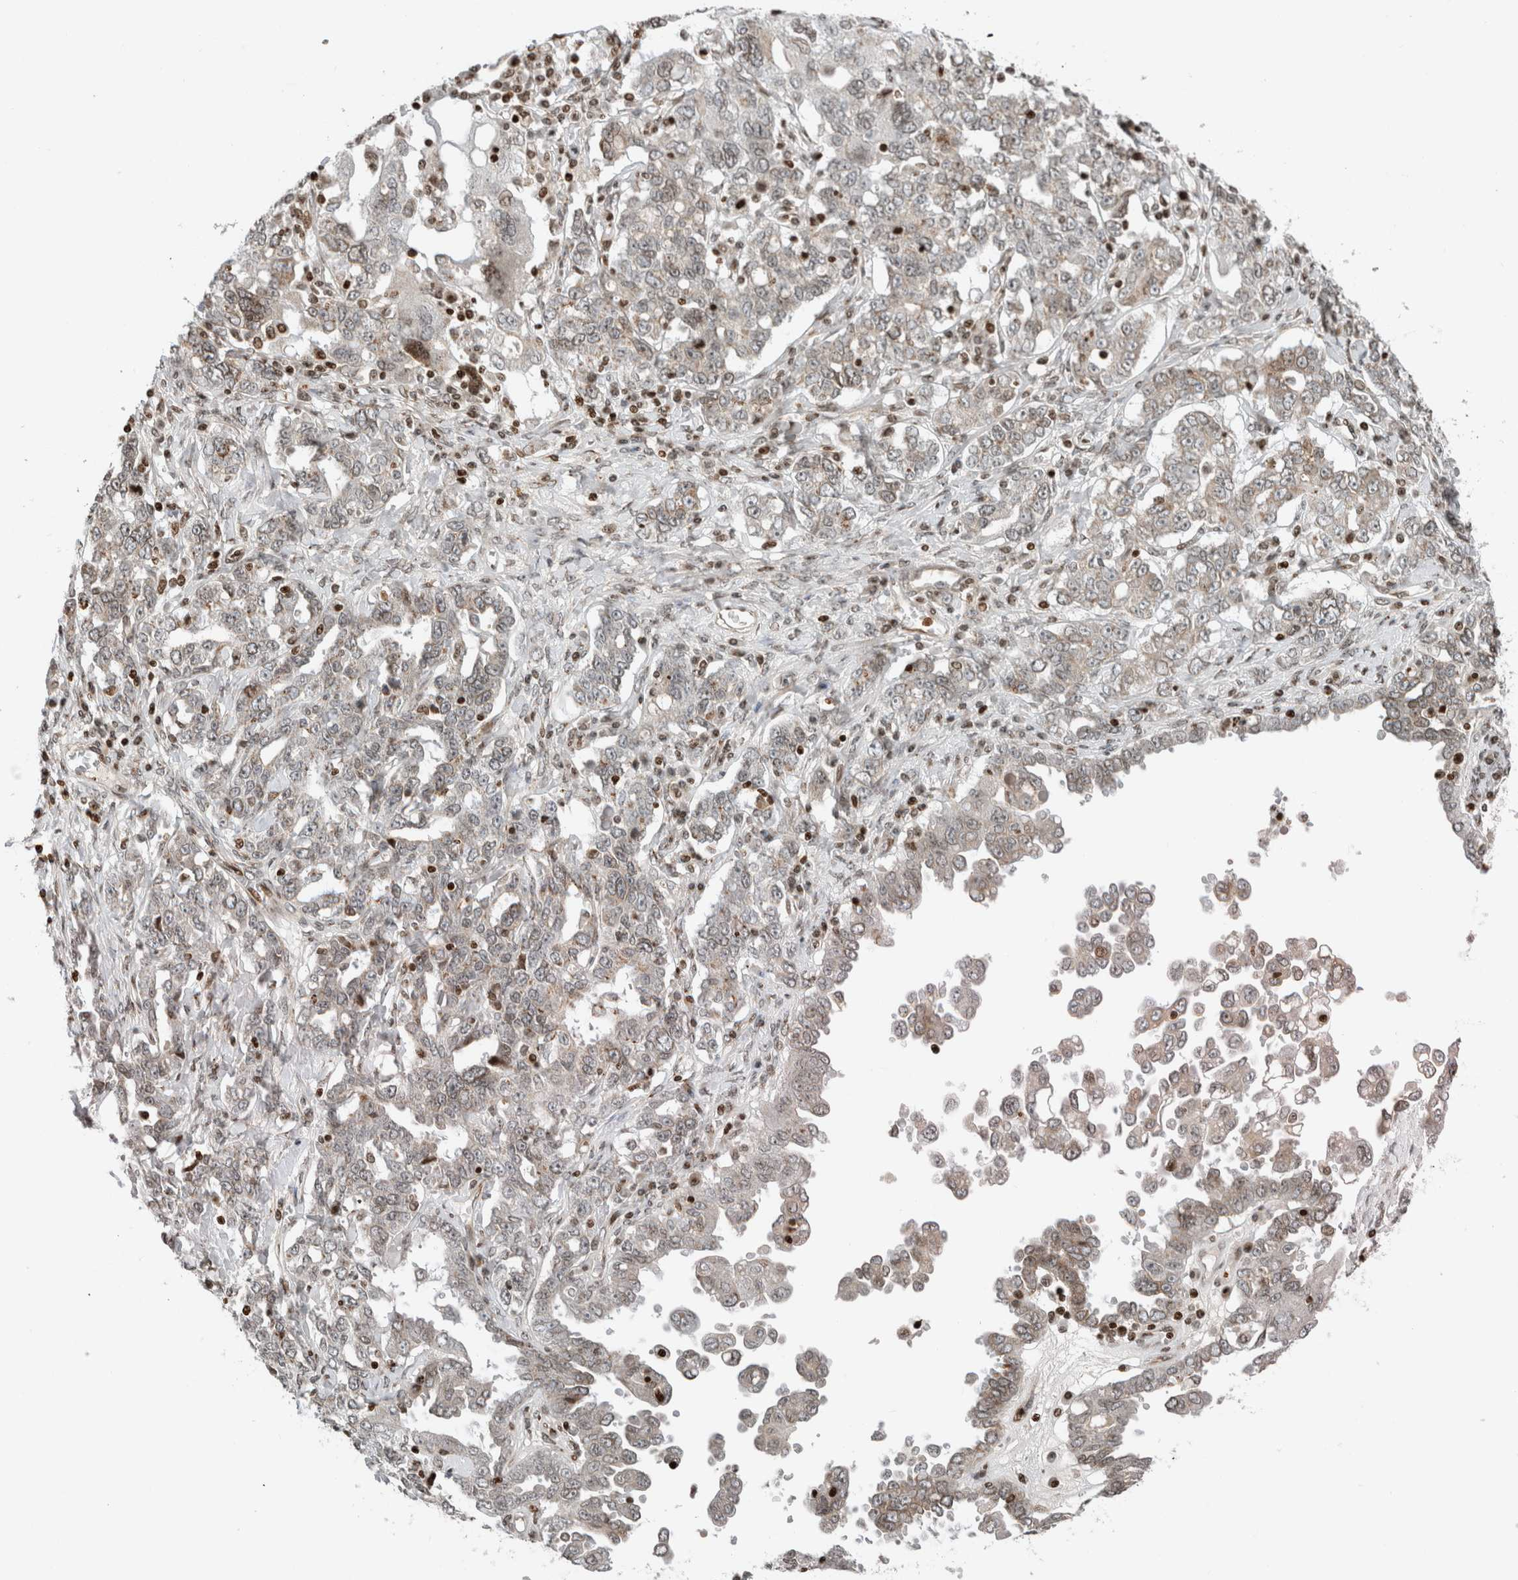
{"staining": {"intensity": "weak", "quantity": "<25%", "location": "cytoplasmic/membranous"}, "tissue": "ovarian cancer", "cell_type": "Tumor cells", "image_type": "cancer", "snomed": [{"axis": "morphology", "description": "Carcinoma, endometroid"}, {"axis": "topography", "description": "Ovary"}], "caption": "Endometroid carcinoma (ovarian) stained for a protein using IHC displays no expression tumor cells.", "gene": "GINS4", "patient": {"sex": "female", "age": 62}}